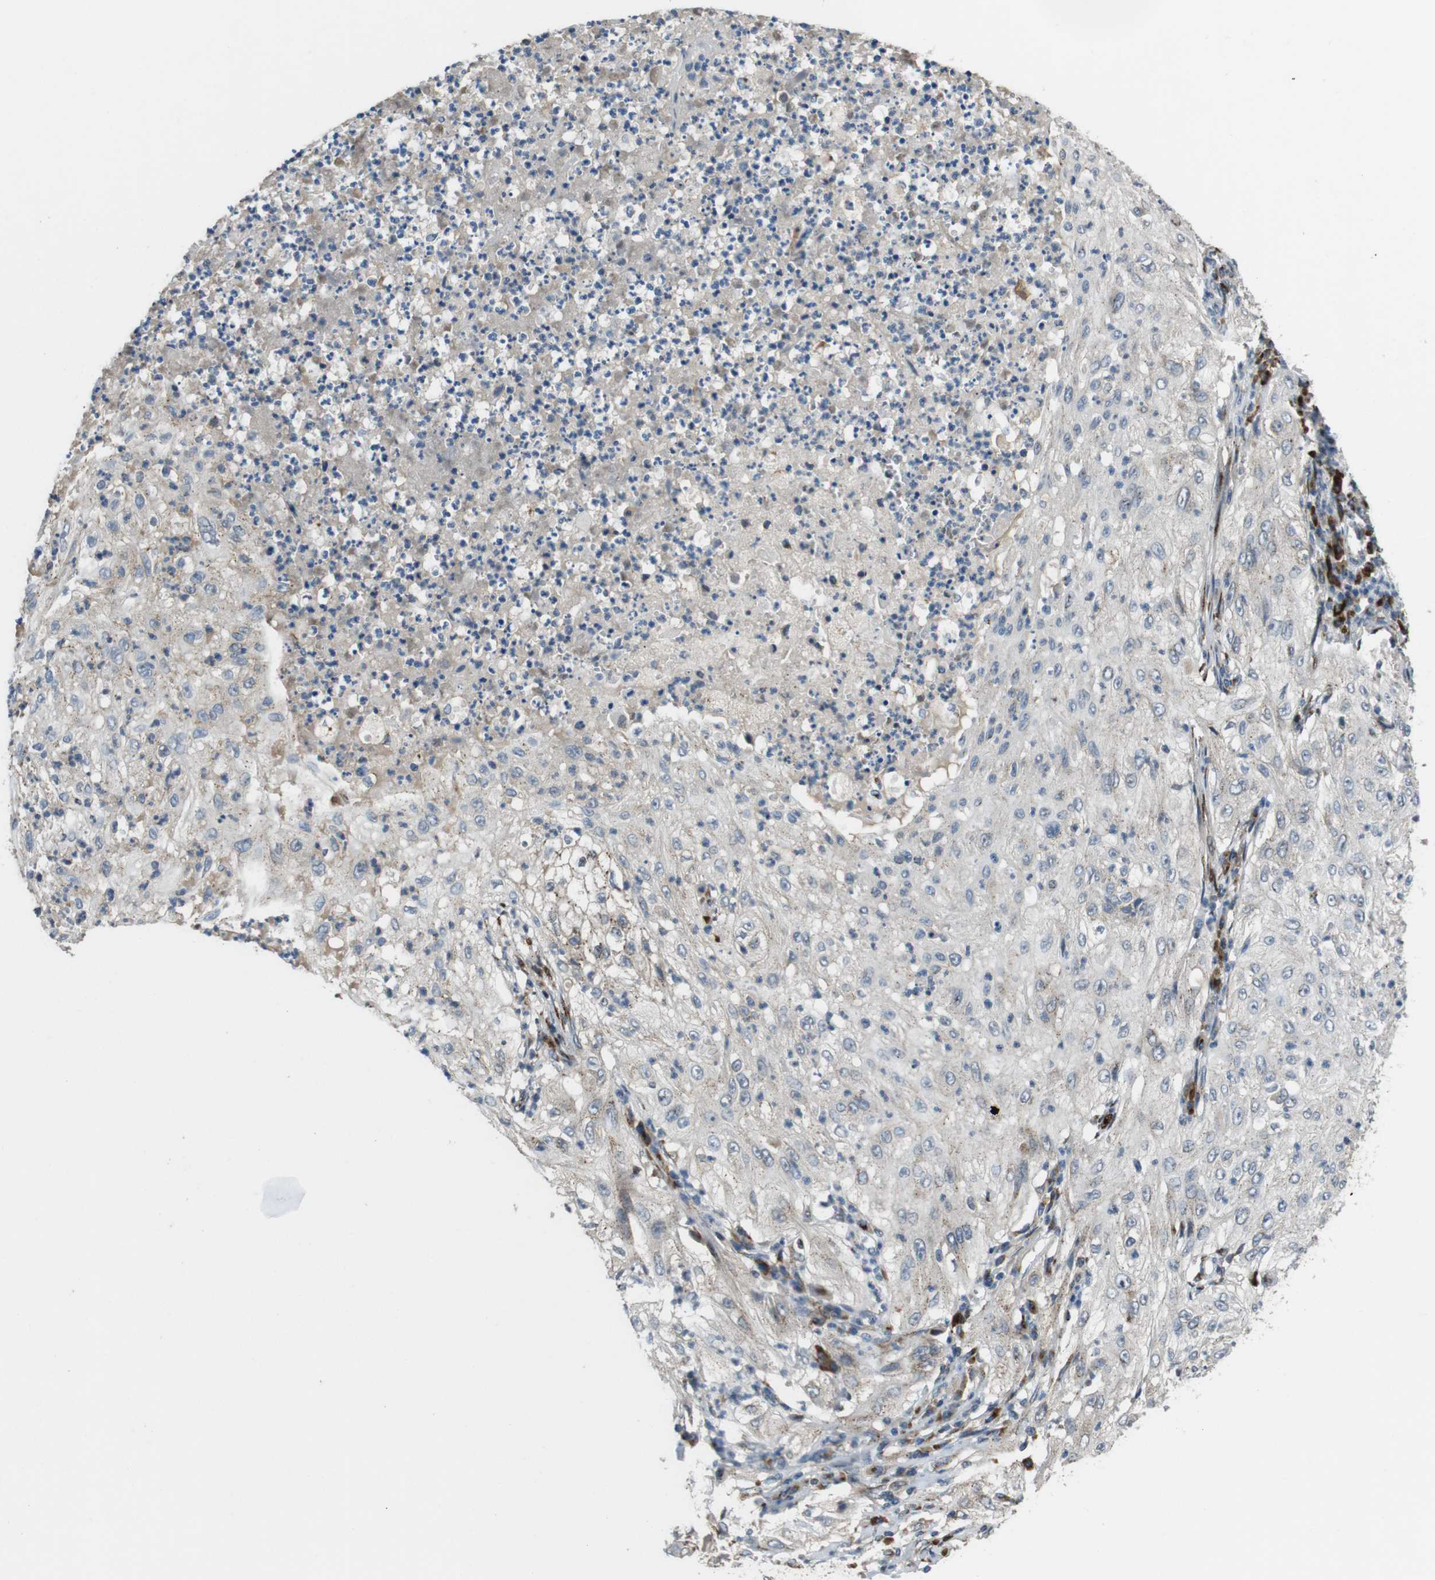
{"staining": {"intensity": "weak", "quantity": "25%-75%", "location": "cytoplasmic/membranous"}, "tissue": "lung cancer", "cell_type": "Tumor cells", "image_type": "cancer", "snomed": [{"axis": "morphology", "description": "Inflammation, NOS"}, {"axis": "morphology", "description": "Squamous cell carcinoma, NOS"}, {"axis": "topography", "description": "Lymph node"}, {"axis": "topography", "description": "Soft tissue"}, {"axis": "topography", "description": "Lung"}], "caption": "Immunohistochemical staining of lung cancer displays low levels of weak cytoplasmic/membranous protein expression in approximately 25%-75% of tumor cells. (Stains: DAB (3,3'-diaminobenzidine) in brown, nuclei in blue, Microscopy: brightfield microscopy at high magnification).", "gene": "ZFPL1", "patient": {"sex": "male", "age": 66}}